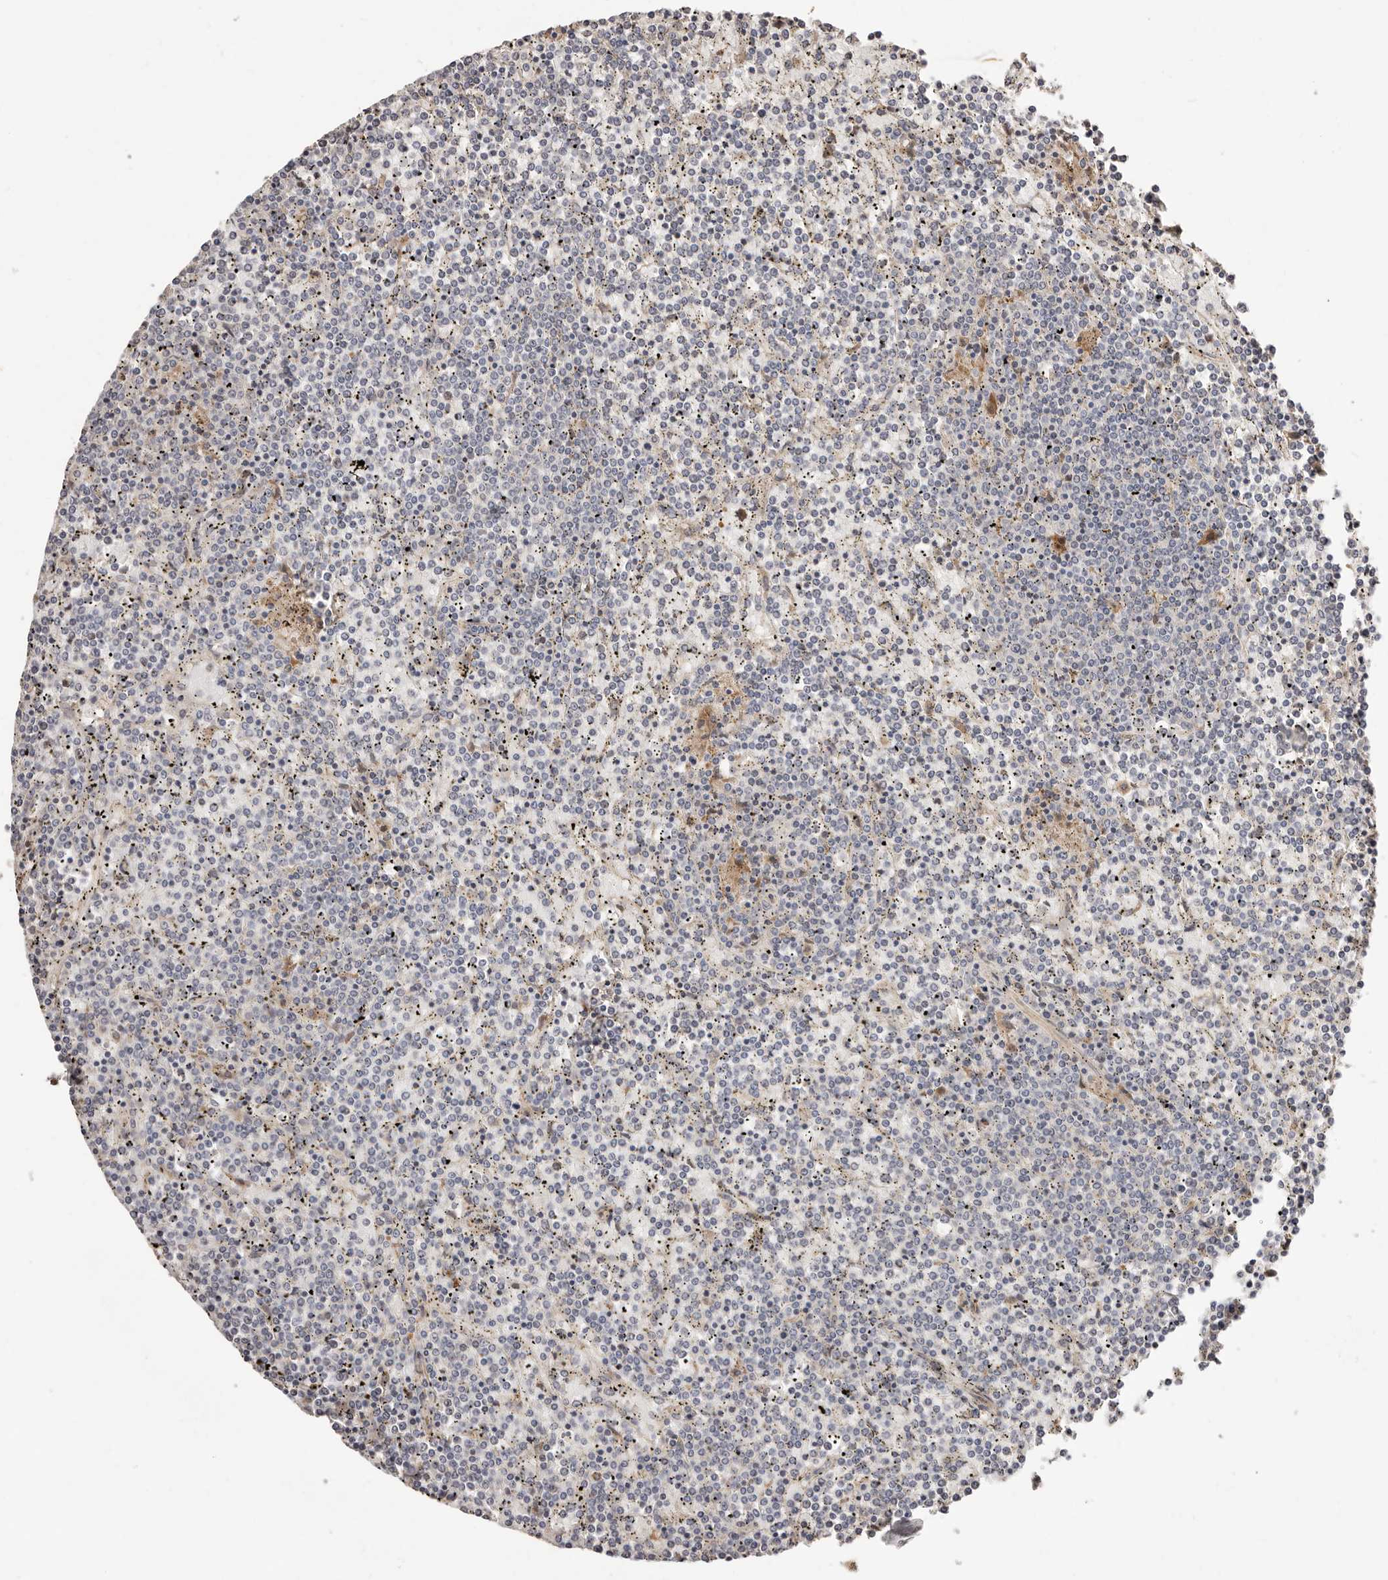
{"staining": {"intensity": "negative", "quantity": "none", "location": "none"}, "tissue": "lymphoma", "cell_type": "Tumor cells", "image_type": "cancer", "snomed": [{"axis": "morphology", "description": "Malignant lymphoma, non-Hodgkin's type, Low grade"}, {"axis": "topography", "description": "Spleen"}], "caption": "This is an immunohistochemistry (IHC) micrograph of malignant lymphoma, non-Hodgkin's type (low-grade). There is no staining in tumor cells.", "gene": "APOL6", "patient": {"sex": "female", "age": 19}}